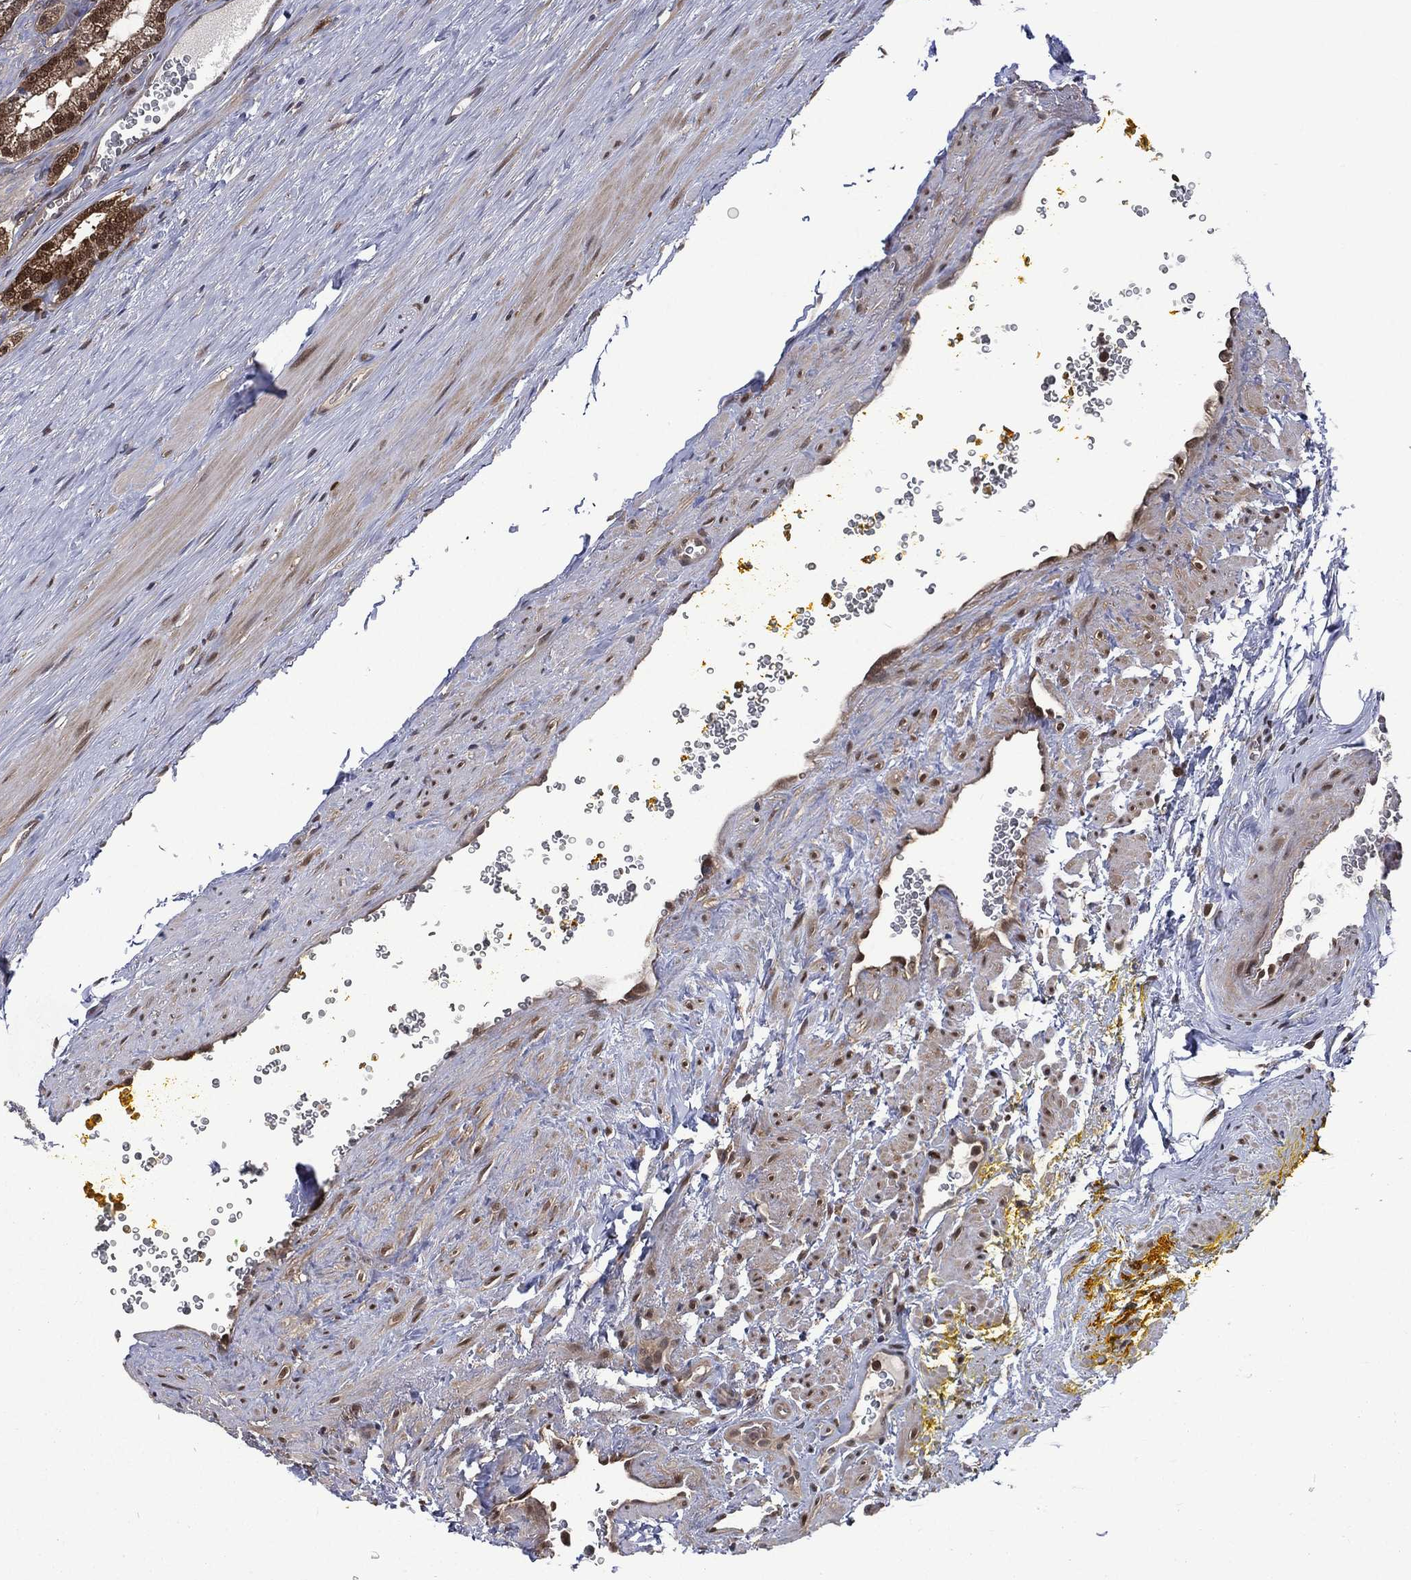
{"staining": {"intensity": "strong", "quantity": ">75%", "location": "cytoplasmic/membranous,nuclear"}, "tissue": "prostate cancer", "cell_type": "Tumor cells", "image_type": "cancer", "snomed": [{"axis": "morphology", "description": "Adenocarcinoma, NOS"}, {"axis": "topography", "description": "Prostate"}], "caption": "Strong cytoplasmic/membranous and nuclear protein expression is present in about >75% of tumor cells in adenocarcinoma (prostate). Nuclei are stained in blue.", "gene": "MTAP", "patient": {"sex": "male", "age": 67}}